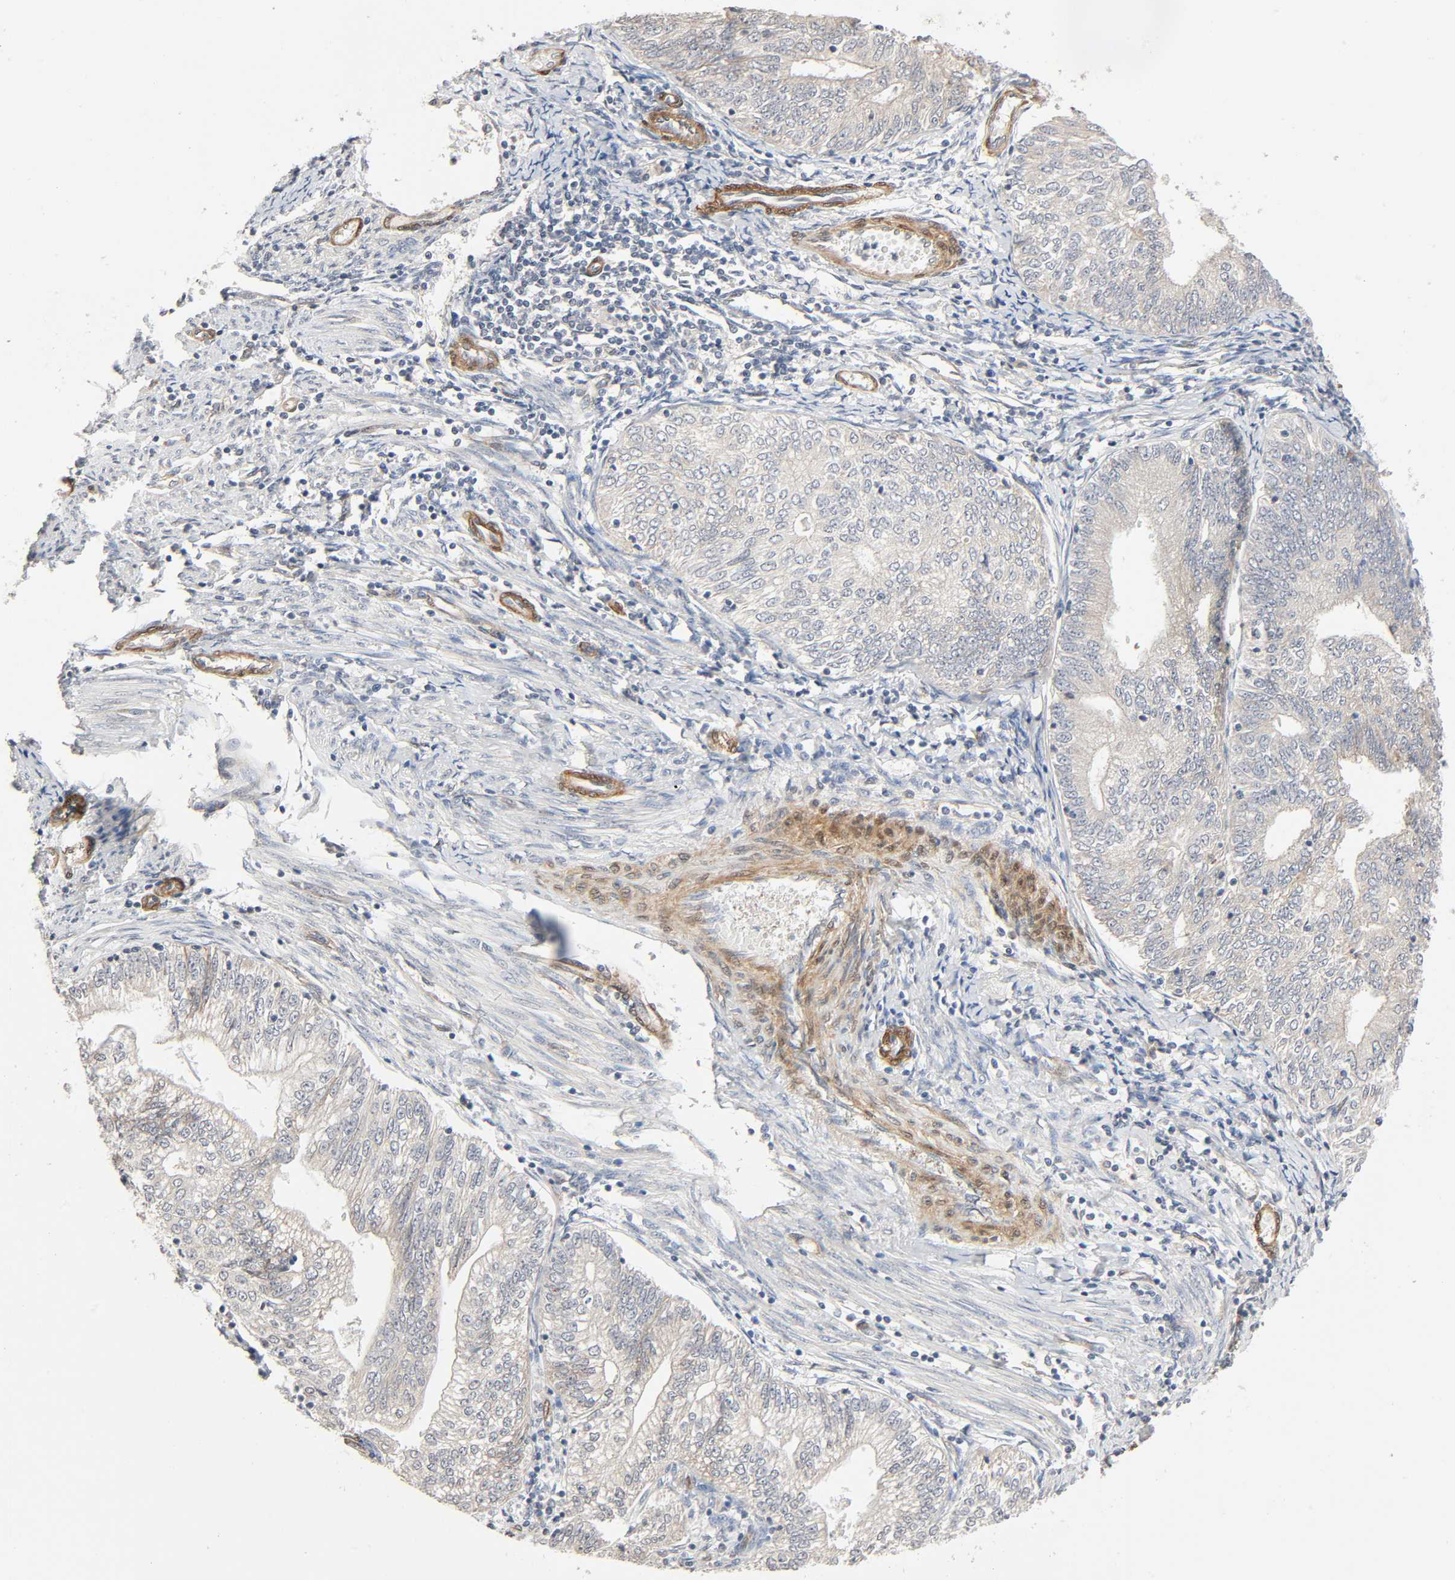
{"staining": {"intensity": "weak", "quantity": ">75%", "location": "cytoplasmic/membranous"}, "tissue": "endometrial cancer", "cell_type": "Tumor cells", "image_type": "cancer", "snomed": [{"axis": "morphology", "description": "Adenocarcinoma, NOS"}, {"axis": "topography", "description": "Endometrium"}], "caption": "Immunohistochemistry (DAB) staining of endometrial adenocarcinoma reveals weak cytoplasmic/membranous protein staining in approximately >75% of tumor cells.", "gene": "PTK2", "patient": {"sex": "female", "age": 69}}